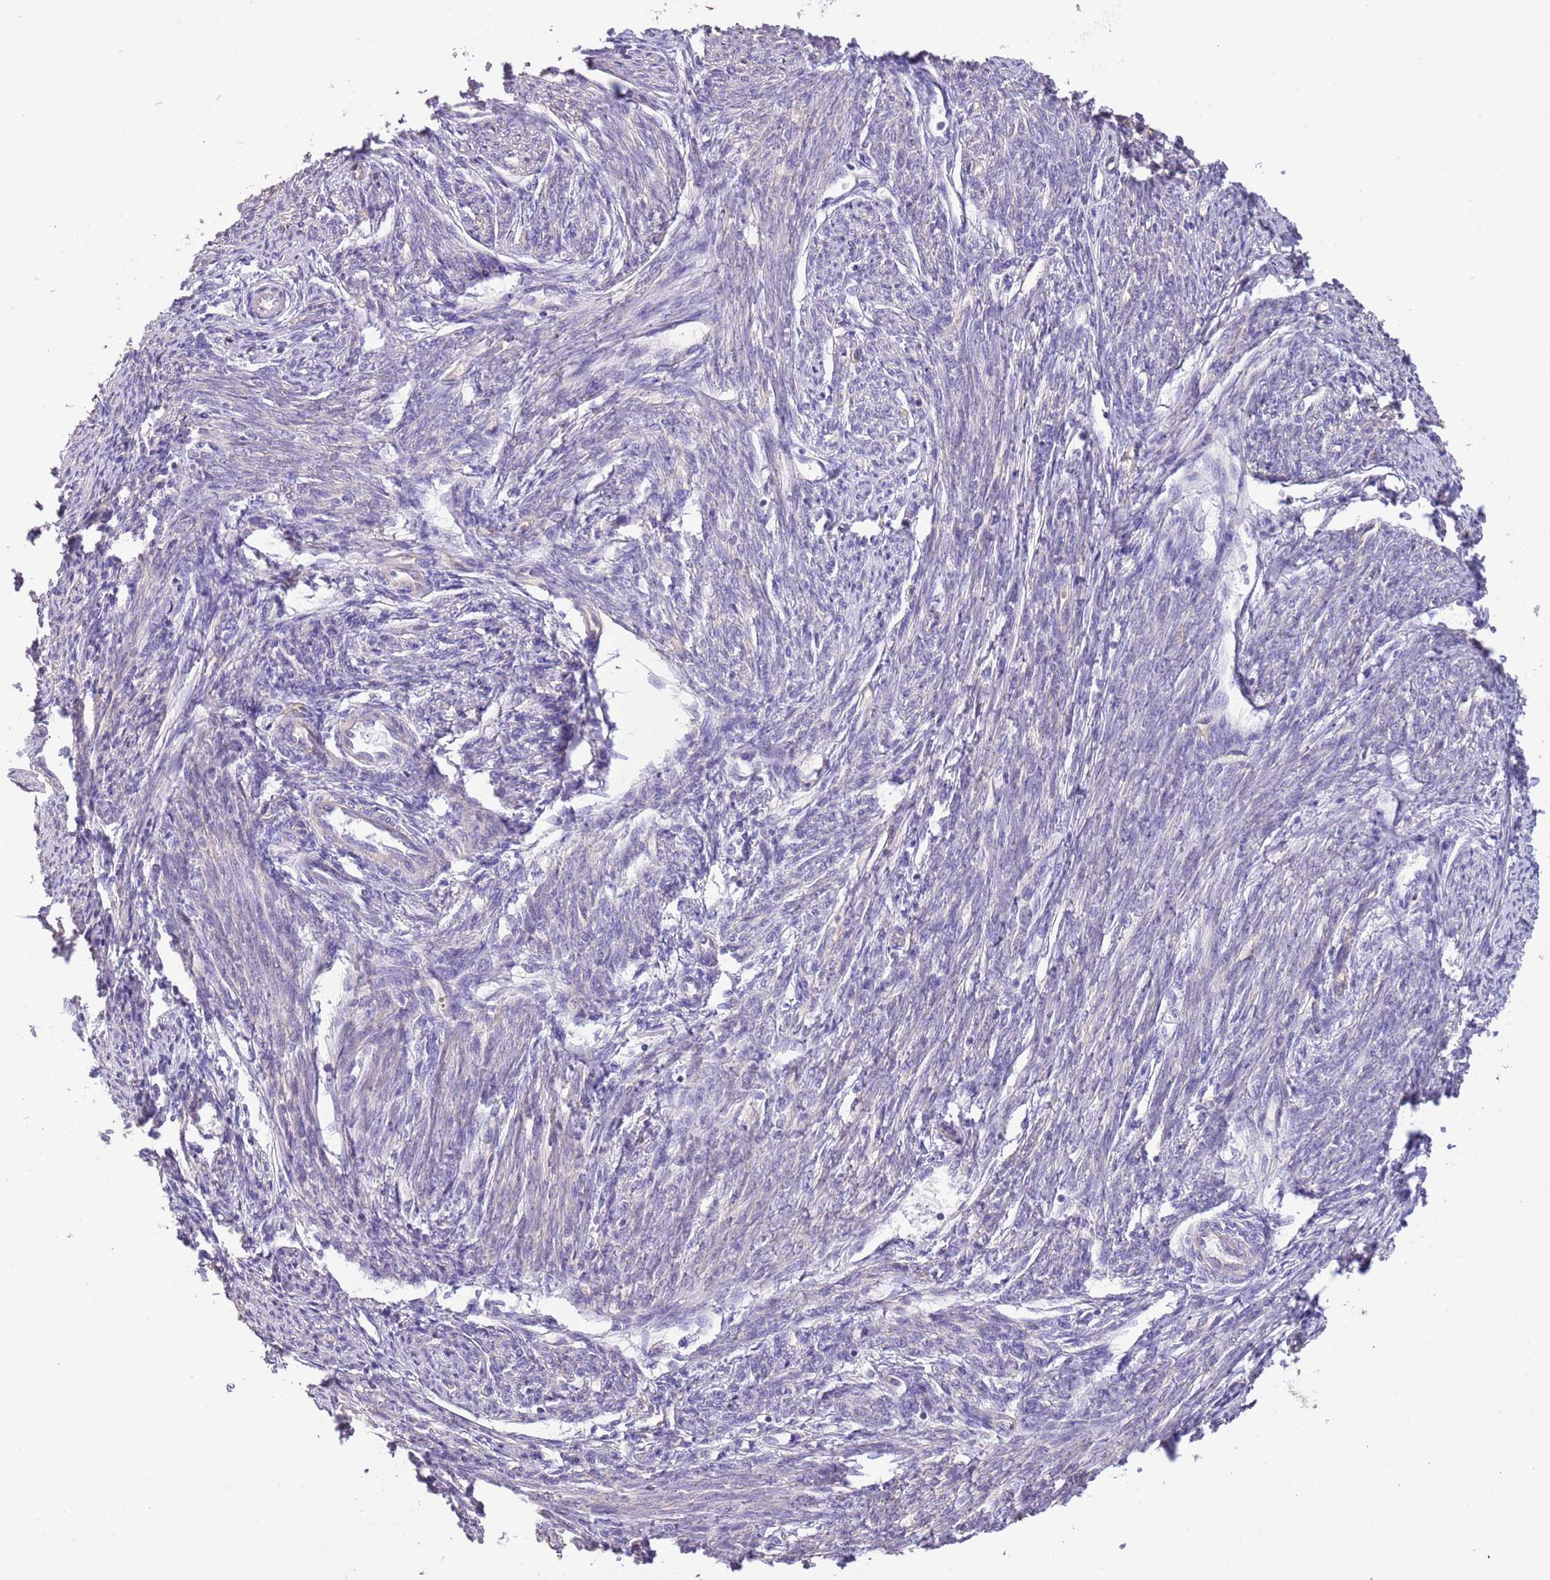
{"staining": {"intensity": "negative", "quantity": "none", "location": "none"}, "tissue": "smooth muscle", "cell_type": "Smooth muscle cells", "image_type": "normal", "snomed": [{"axis": "morphology", "description": "Normal tissue, NOS"}, {"axis": "topography", "description": "Smooth muscle"}, {"axis": "topography", "description": "Uterus"}], "caption": "Human smooth muscle stained for a protein using IHC exhibits no expression in smooth muscle cells.", "gene": "SFTPA1", "patient": {"sex": "female", "age": 59}}